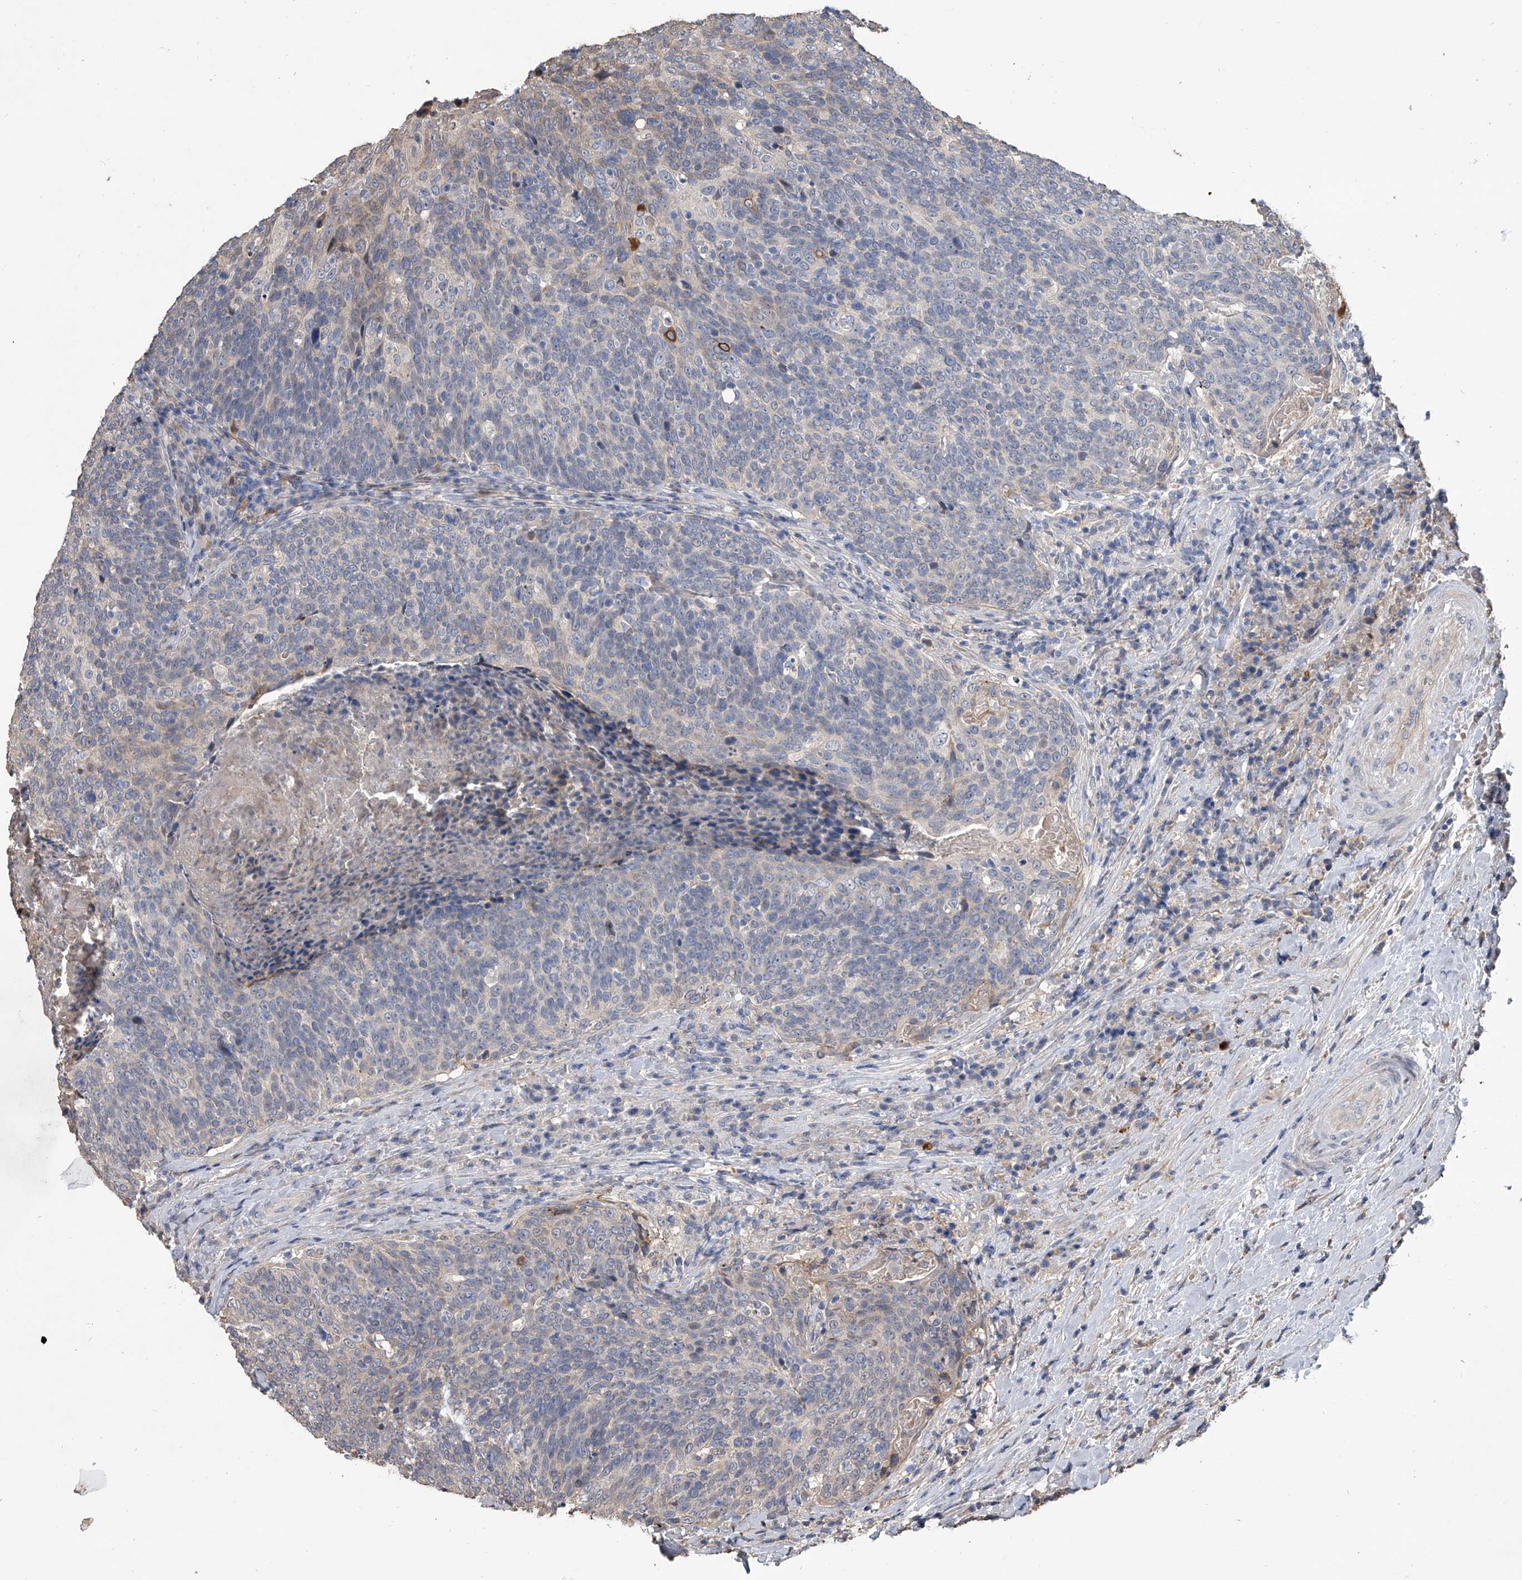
{"staining": {"intensity": "negative", "quantity": "none", "location": "none"}, "tissue": "head and neck cancer", "cell_type": "Tumor cells", "image_type": "cancer", "snomed": [{"axis": "morphology", "description": "Squamous cell carcinoma, NOS"}, {"axis": "morphology", "description": "Squamous cell carcinoma, metastatic, NOS"}, {"axis": "topography", "description": "Lymph node"}, {"axis": "topography", "description": "Head-Neck"}], "caption": "Tumor cells show no significant staining in squamous cell carcinoma (head and neck).", "gene": "DOCK9", "patient": {"sex": "male", "age": 62}}